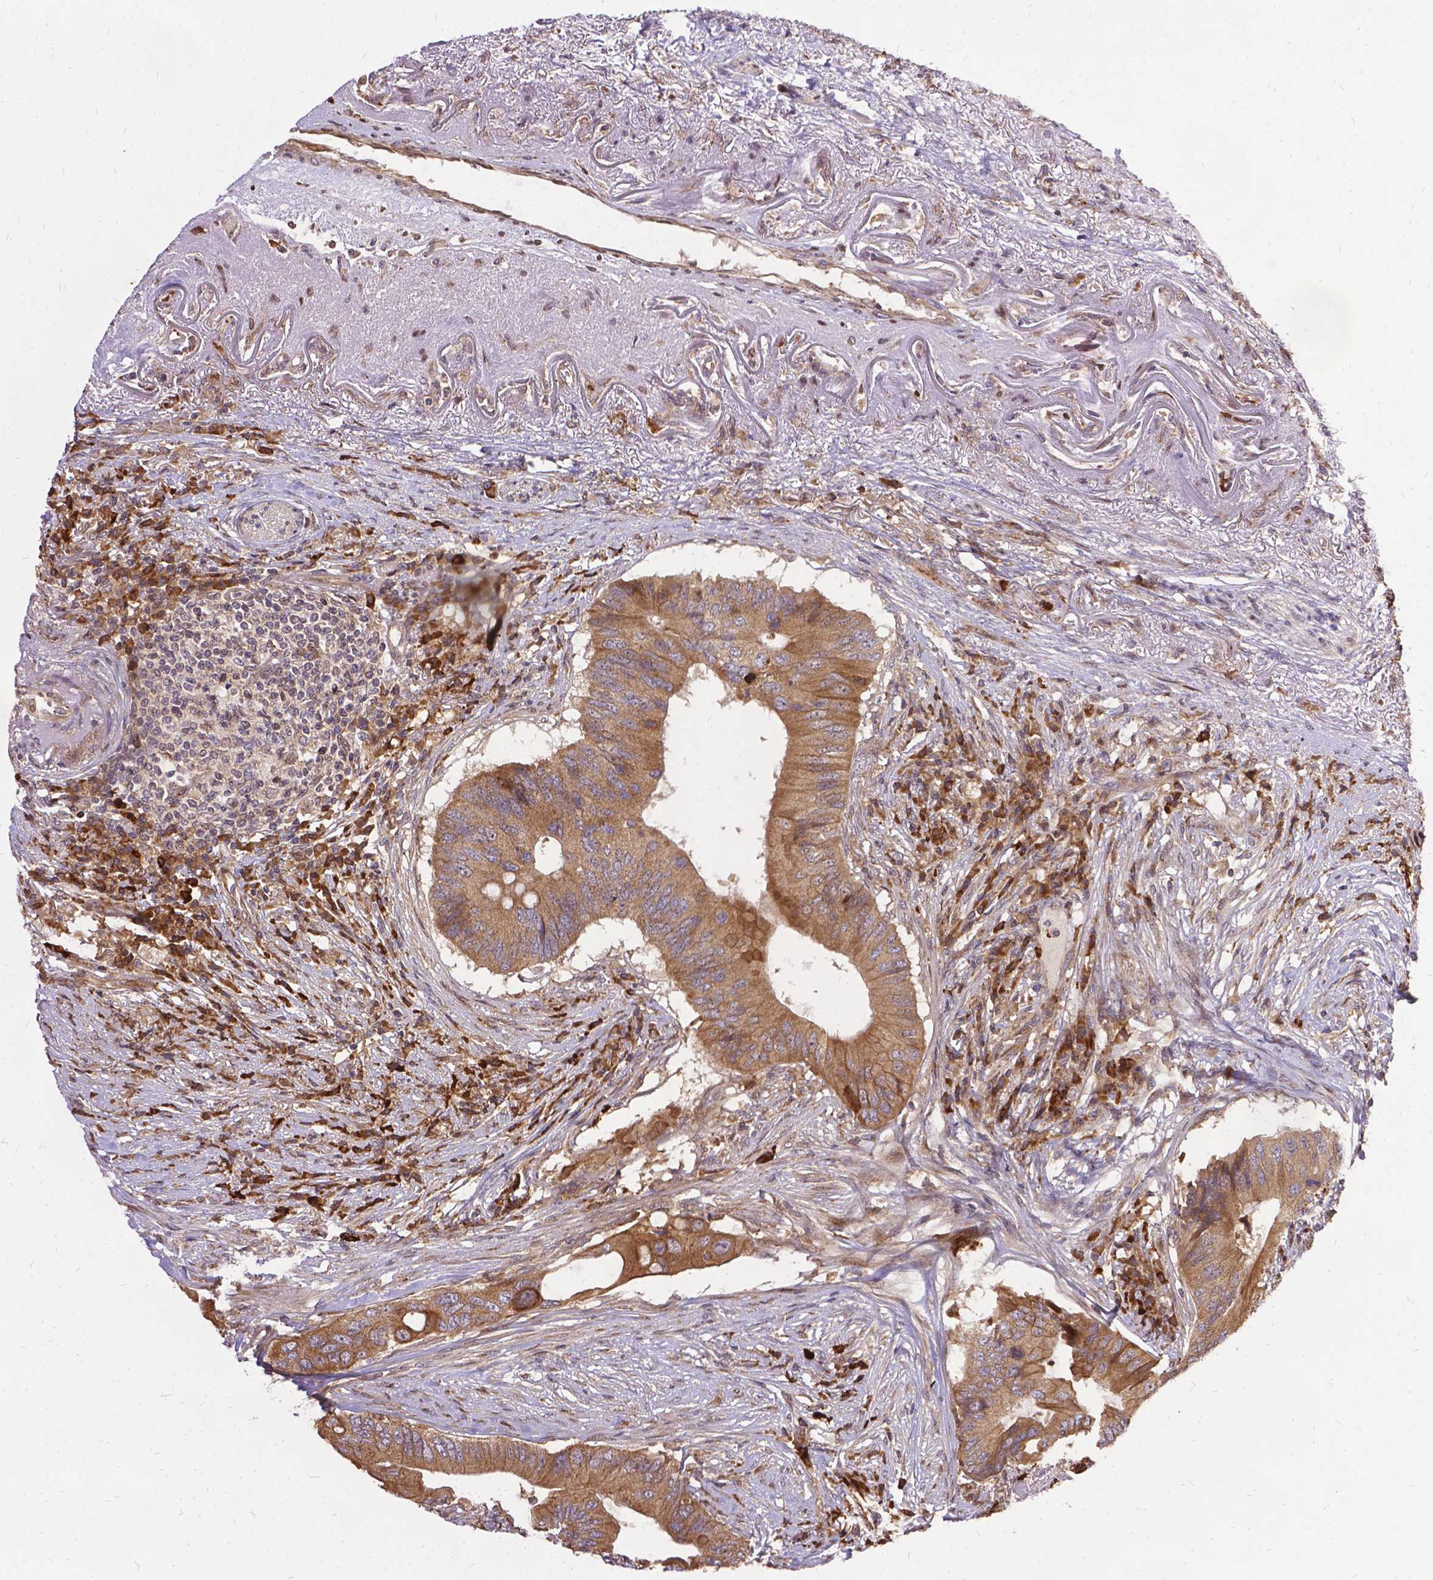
{"staining": {"intensity": "weak", "quantity": ">75%", "location": "cytoplasmic/membranous"}, "tissue": "colorectal cancer", "cell_type": "Tumor cells", "image_type": "cancer", "snomed": [{"axis": "morphology", "description": "Adenocarcinoma, NOS"}, {"axis": "topography", "description": "Colon"}], "caption": "Colorectal cancer (adenocarcinoma) stained for a protein (brown) exhibits weak cytoplasmic/membranous positive expression in about >75% of tumor cells.", "gene": "DENND6A", "patient": {"sex": "male", "age": 71}}